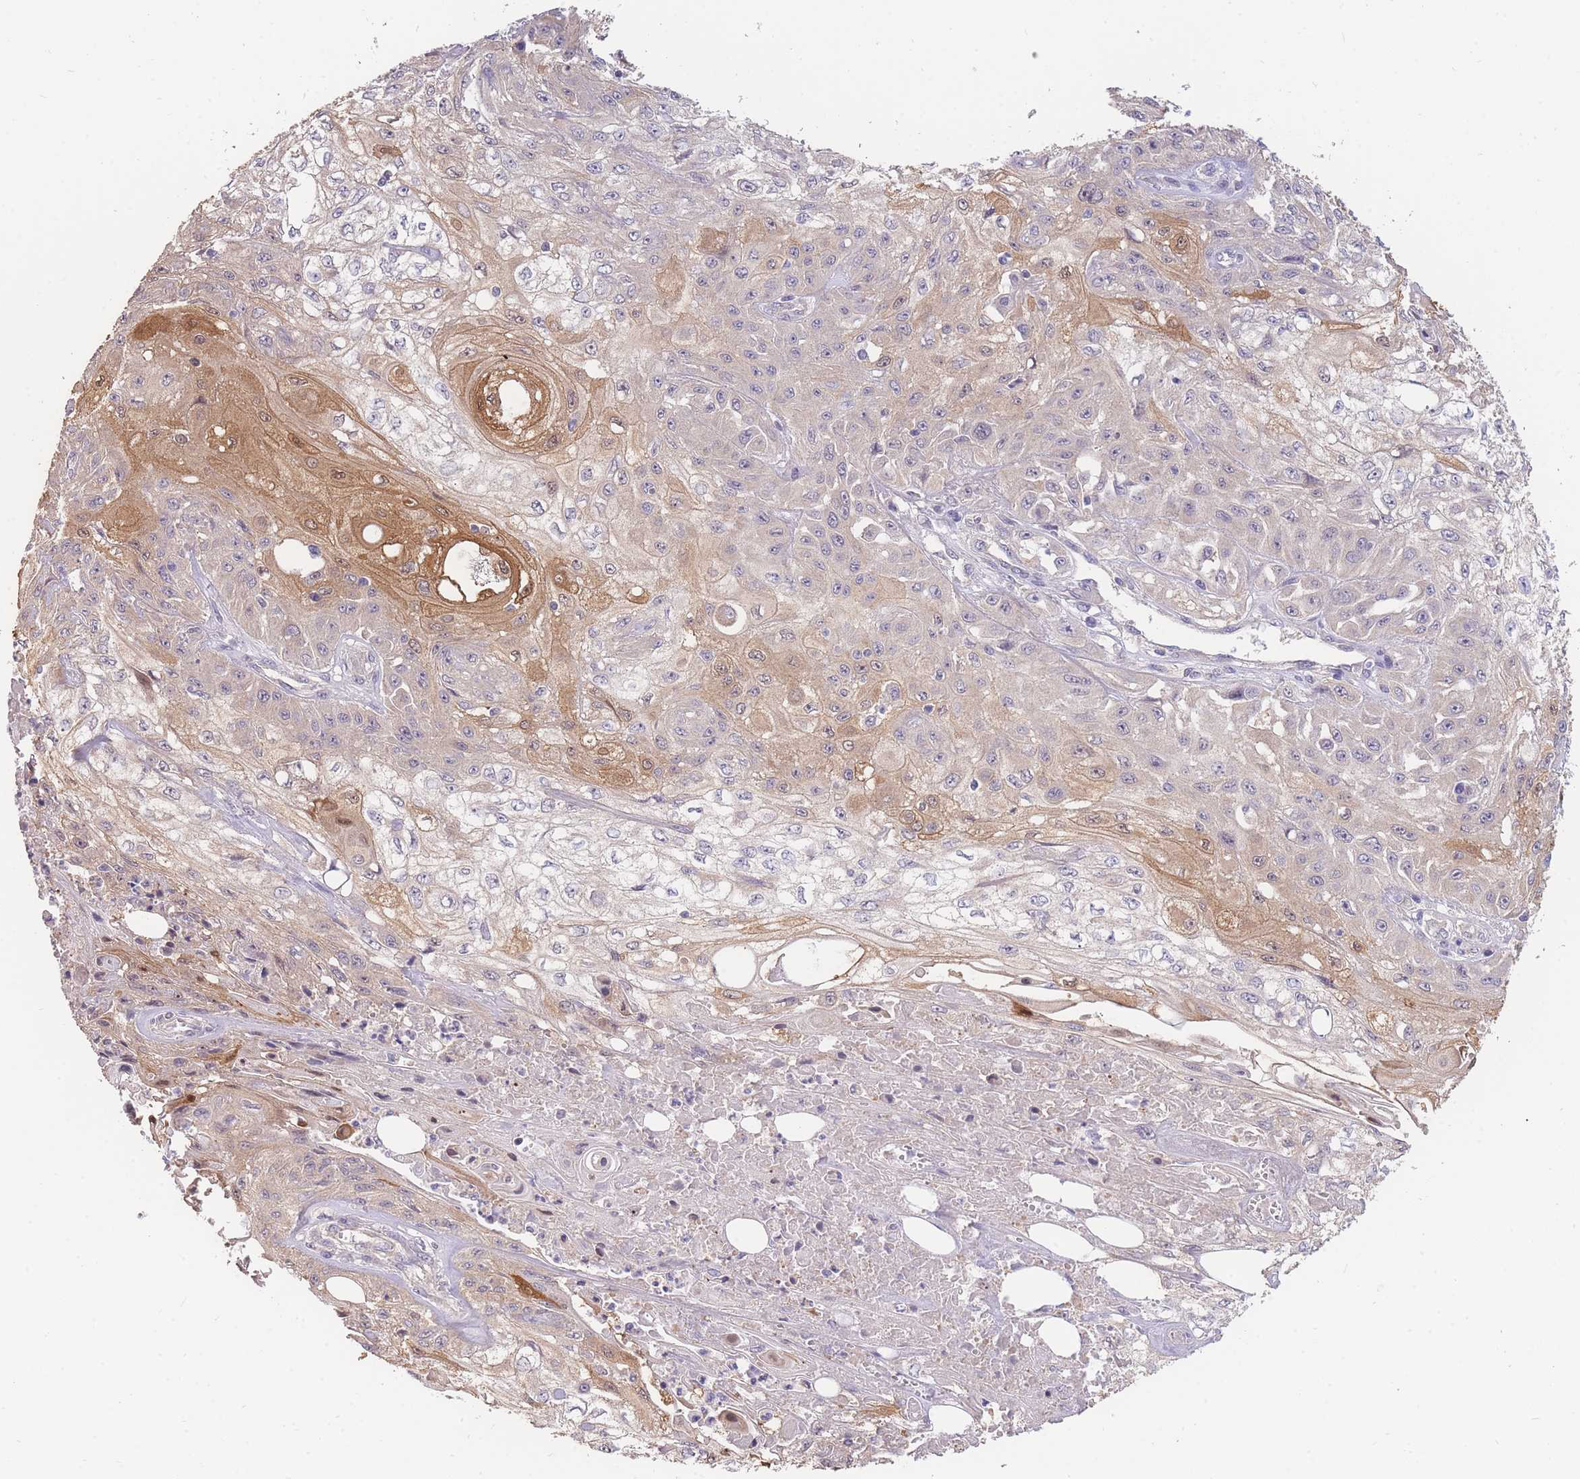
{"staining": {"intensity": "moderate", "quantity": "<25%", "location": "cytoplasmic/membranous"}, "tissue": "skin cancer", "cell_type": "Tumor cells", "image_type": "cancer", "snomed": [{"axis": "morphology", "description": "Squamous cell carcinoma, NOS"}, {"axis": "morphology", "description": "Squamous cell carcinoma, metastatic, NOS"}, {"axis": "topography", "description": "Skin"}, {"axis": "topography", "description": "Lymph node"}], "caption": "An immunohistochemistry (IHC) histopathology image of neoplastic tissue is shown. Protein staining in brown highlights moderate cytoplasmic/membranous positivity in metastatic squamous cell carcinoma (skin) within tumor cells. (brown staining indicates protein expression, while blue staining denotes nuclei).", "gene": "SMC6", "patient": {"sex": "male", "age": 75}}